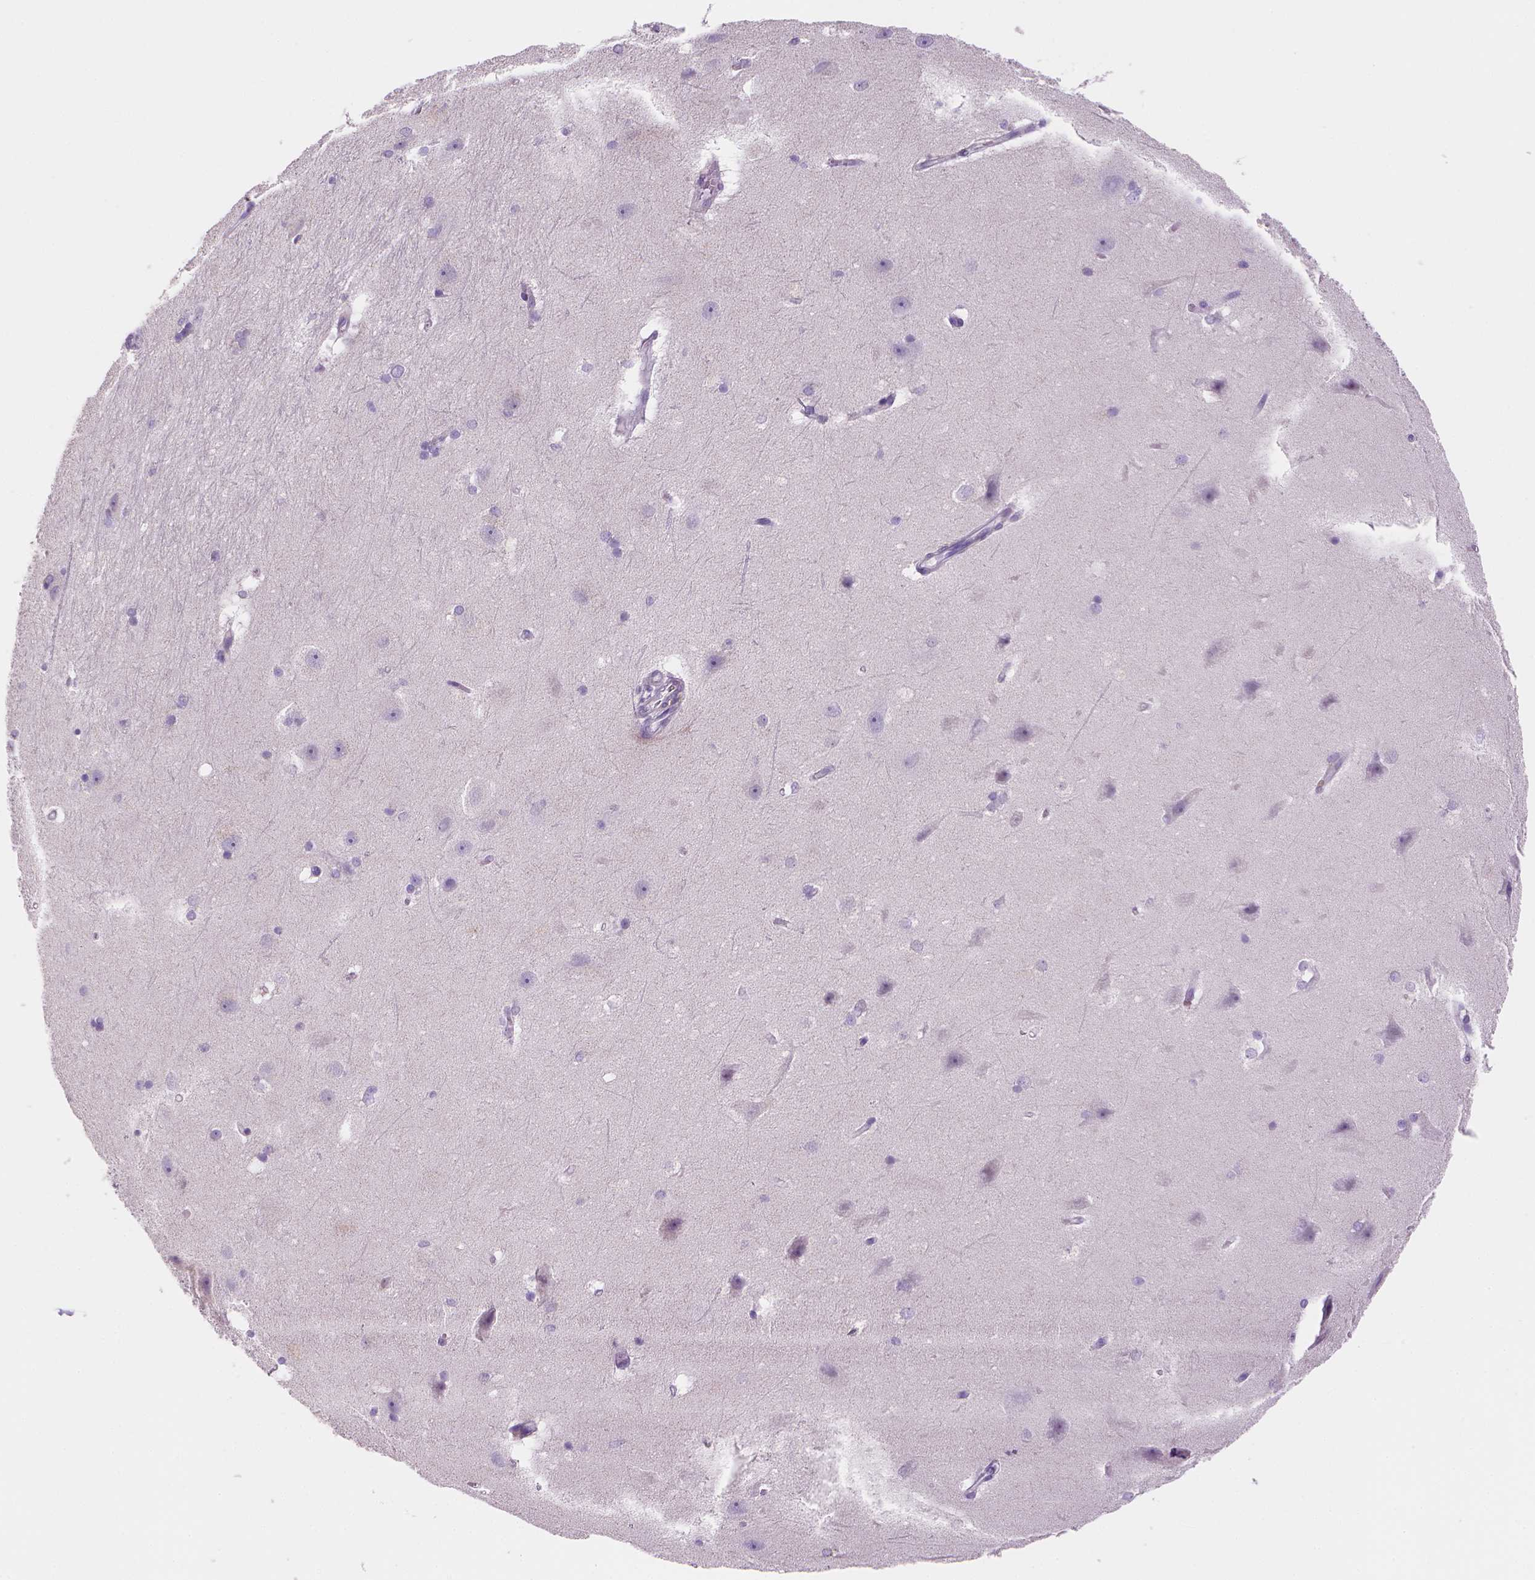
{"staining": {"intensity": "negative", "quantity": "none", "location": "none"}, "tissue": "hippocampus", "cell_type": "Glial cells", "image_type": "normal", "snomed": [{"axis": "morphology", "description": "Normal tissue, NOS"}, {"axis": "topography", "description": "Cerebral cortex"}, {"axis": "topography", "description": "Hippocampus"}], "caption": "This micrograph is of unremarkable hippocampus stained with immunohistochemistry to label a protein in brown with the nuclei are counter-stained blue. There is no positivity in glial cells. The staining was performed using DAB (3,3'-diaminobenzidine) to visualize the protein expression in brown, while the nuclei were stained in blue with hematoxylin (Magnification: 20x).", "gene": "CES2", "patient": {"sex": "female", "age": 19}}